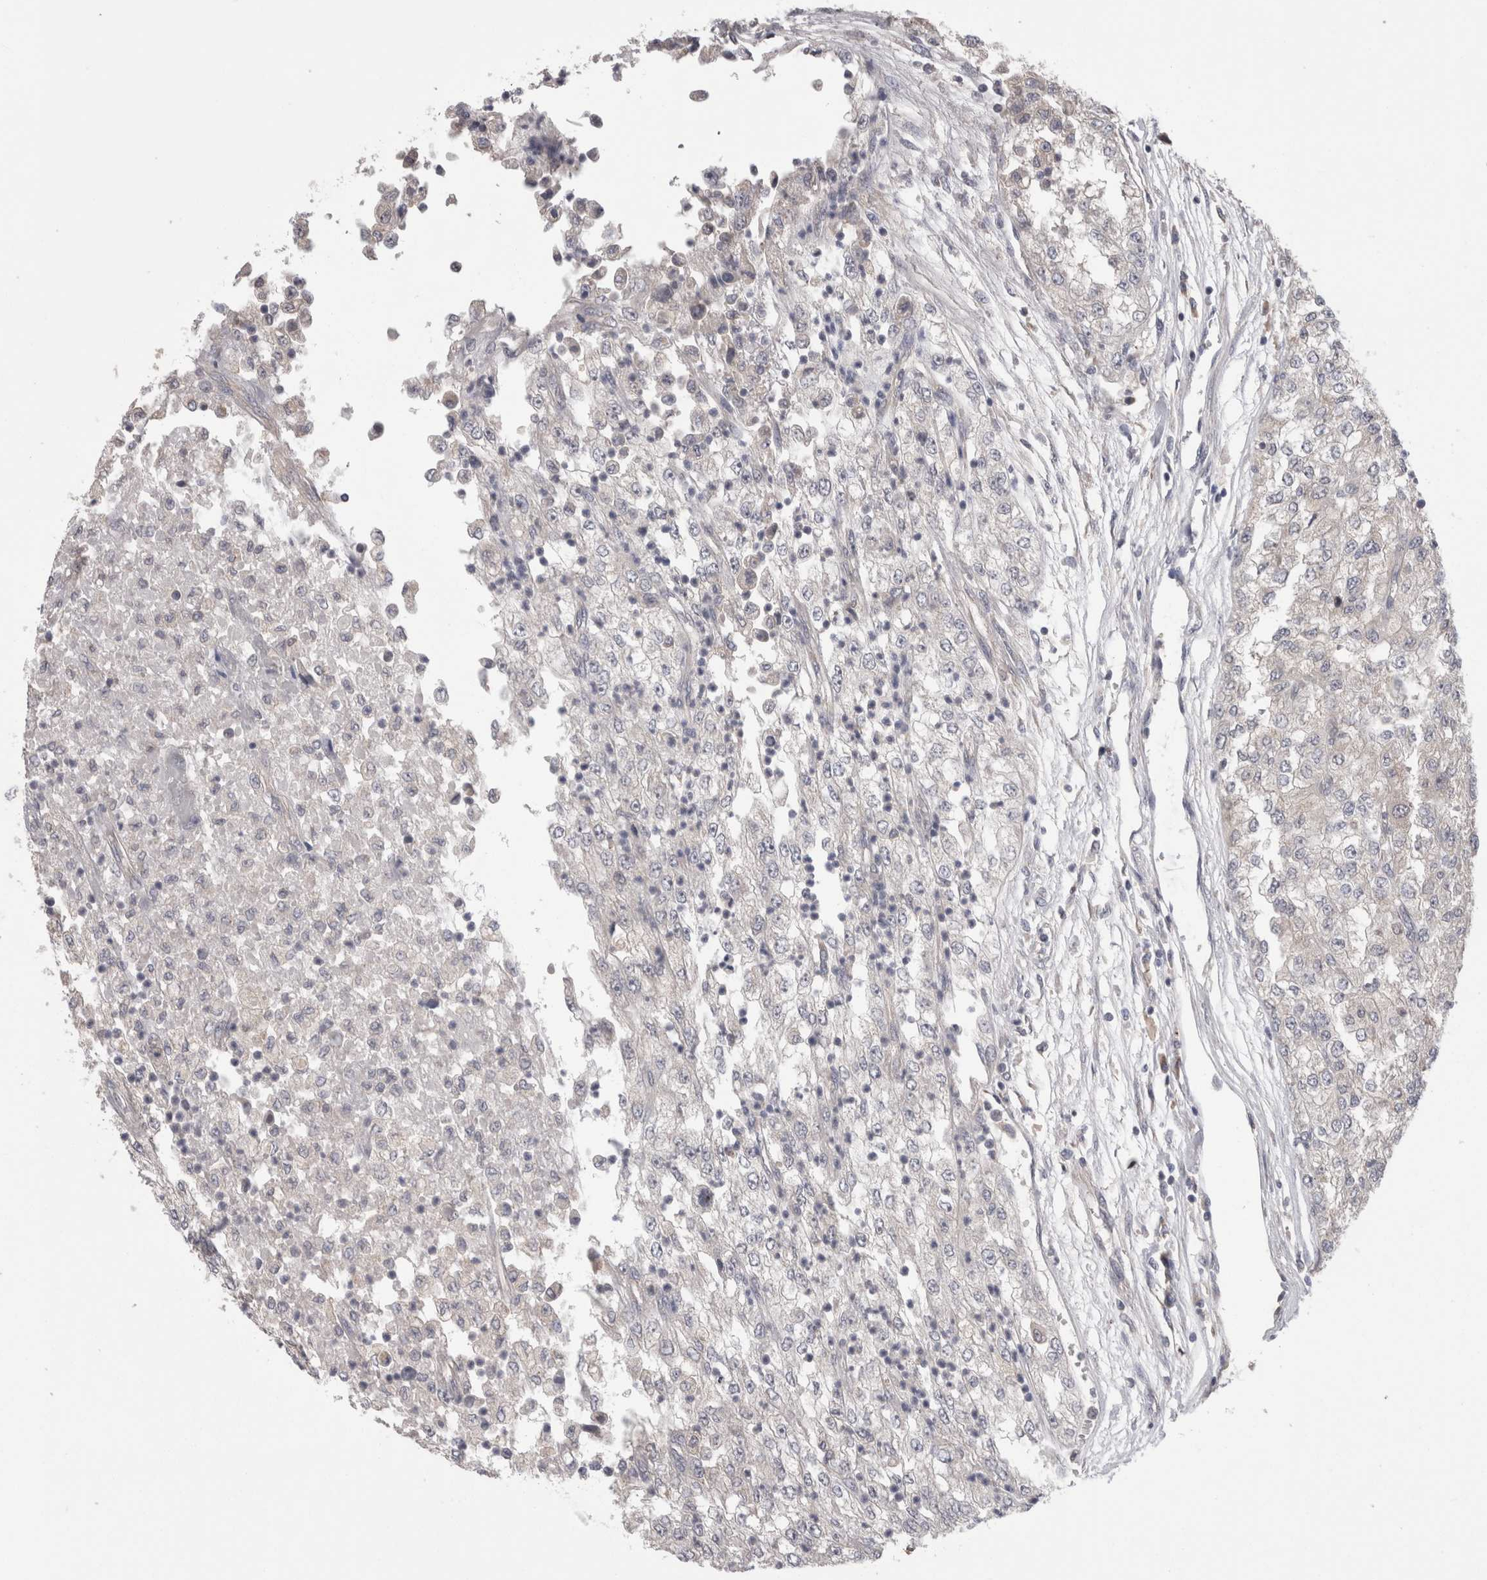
{"staining": {"intensity": "negative", "quantity": "none", "location": "none"}, "tissue": "renal cancer", "cell_type": "Tumor cells", "image_type": "cancer", "snomed": [{"axis": "morphology", "description": "Adenocarcinoma, NOS"}, {"axis": "topography", "description": "Kidney"}], "caption": "Immunohistochemistry (IHC) micrograph of neoplastic tissue: adenocarcinoma (renal) stained with DAB exhibits no significant protein expression in tumor cells.", "gene": "DCTN6", "patient": {"sex": "female", "age": 54}}